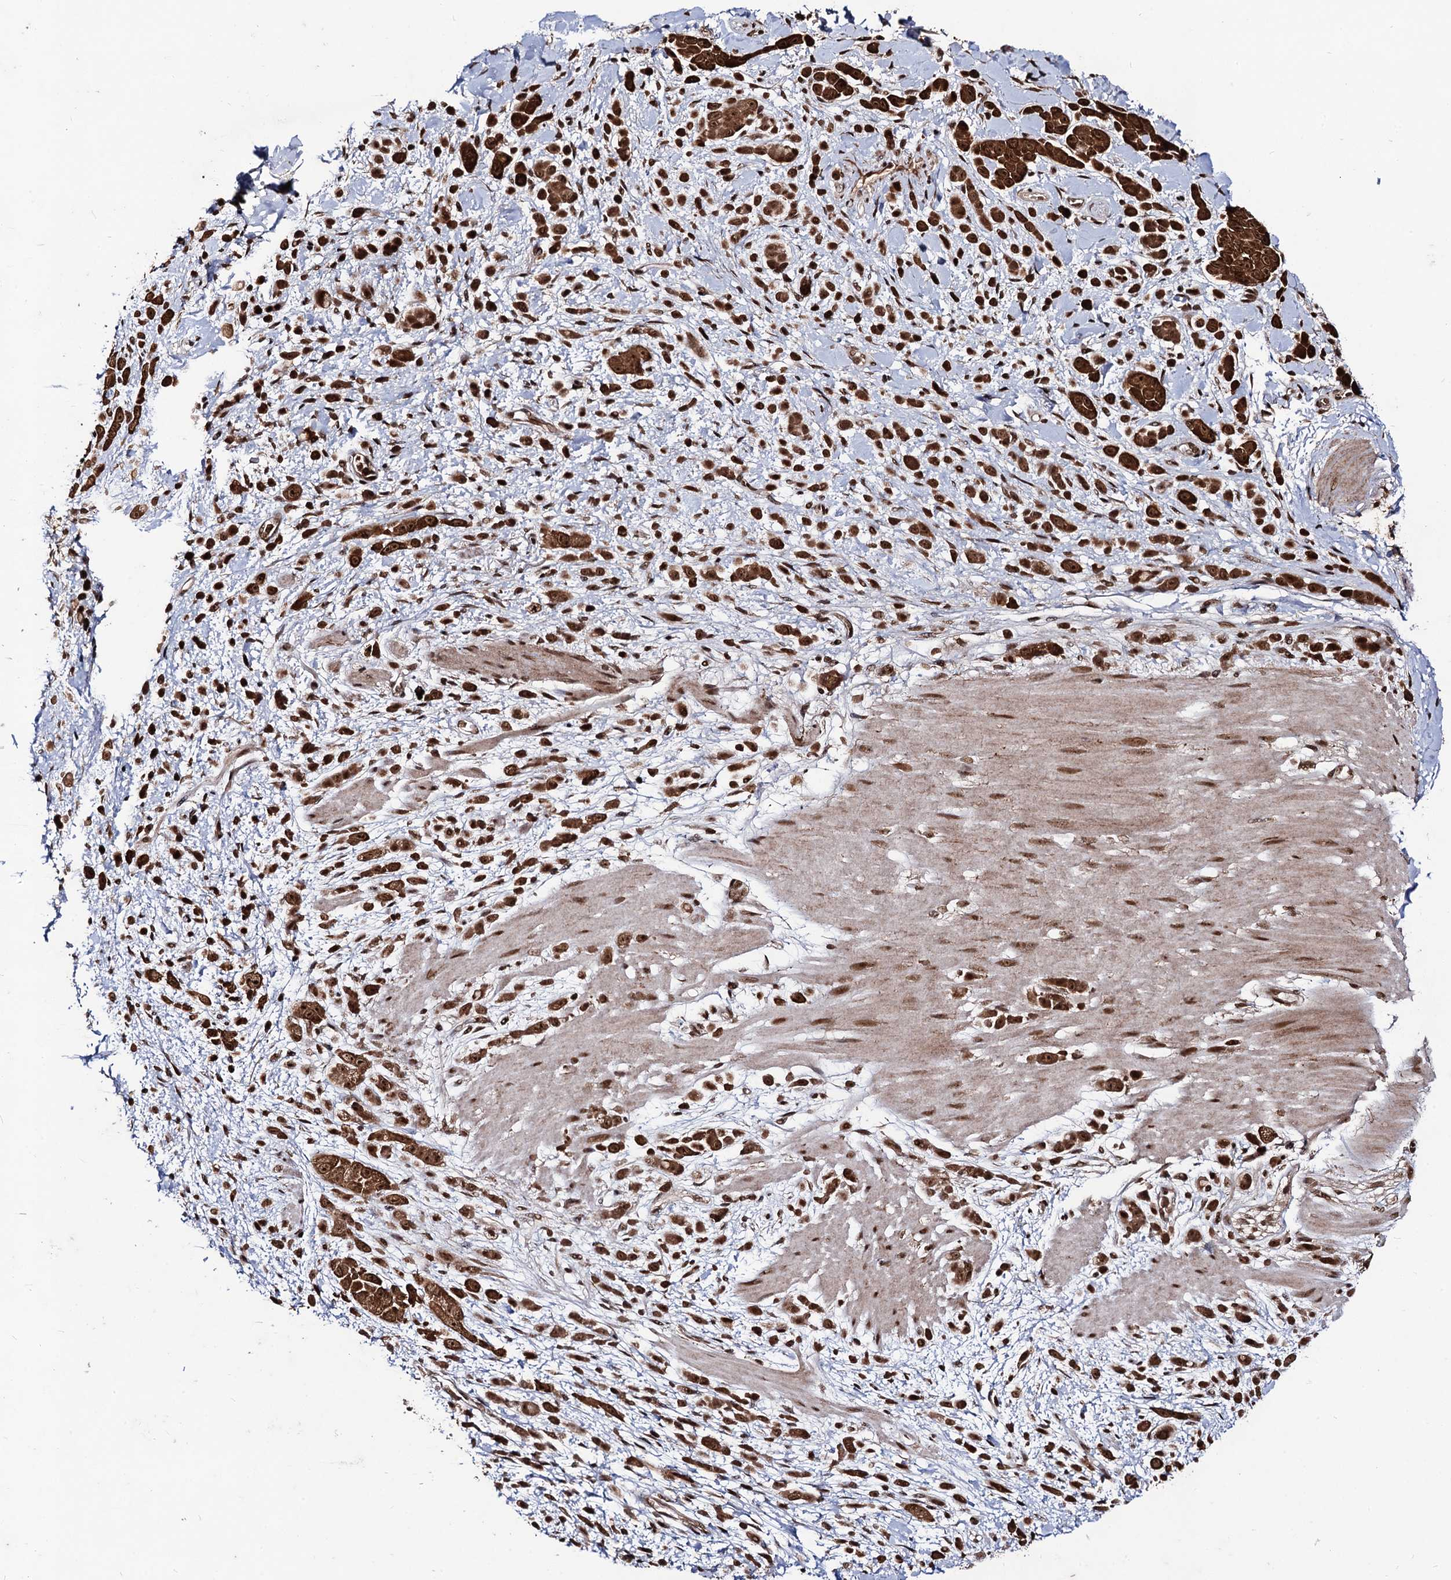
{"staining": {"intensity": "strong", "quantity": ">75%", "location": "cytoplasmic/membranous,nuclear"}, "tissue": "pancreatic cancer", "cell_type": "Tumor cells", "image_type": "cancer", "snomed": [{"axis": "morphology", "description": "Normal tissue, NOS"}, {"axis": "morphology", "description": "Adenocarcinoma, NOS"}, {"axis": "topography", "description": "Pancreas"}], "caption": "Brown immunohistochemical staining in human pancreatic cancer (adenocarcinoma) exhibits strong cytoplasmic/membranous and nuclear expression in about >75% of tumor cells.", "gene": "SFSWAP", "patient": {"sex": "female", "age": 64}}